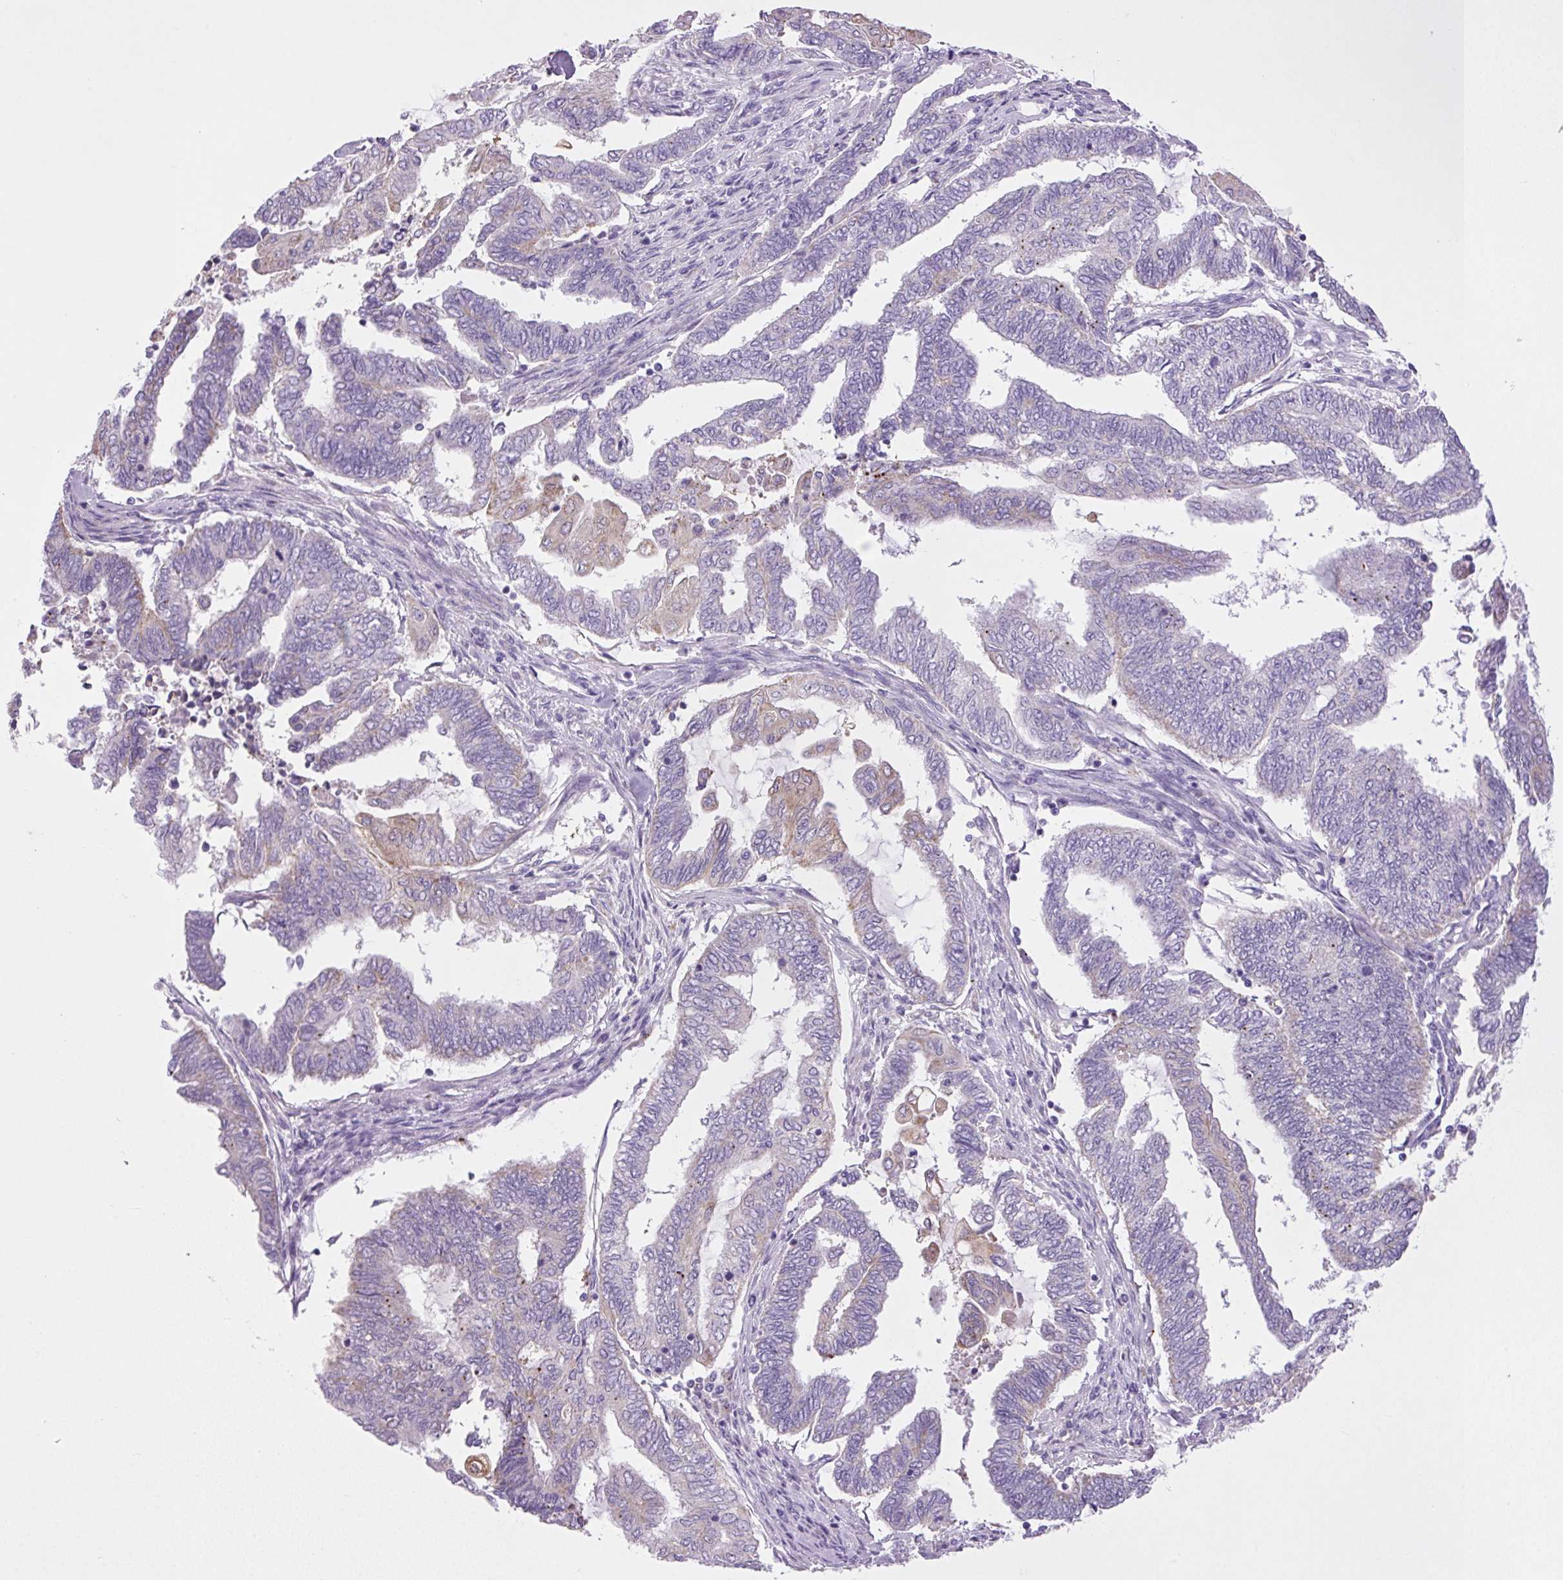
{"staining": {"intensity": "weak", "quantity": "<25%", "location": "cytoplasmic/membranous"}, "tissue": "endometrial cancer", "cell_type": "Tumor cells", "image_type": "cancer", "snomed": [{"axis": "morphology", "description": "Adenocarcinoma, NOS"}, {"axis": "topography", "description": "Uterus"}, {"axis": "topography", "description": "Endometrium"}], "caption": "Image shows no protein staining in tumor cells of endometrial adenocarcinoma tissue. The staining is performed using DAB (3,3'-diaminobenzidine) brown chromogen with nuclei counter-stained in using hematoxylin.", "gene": "RNASE10", "patient": {"sex": "female", "age": 70}}